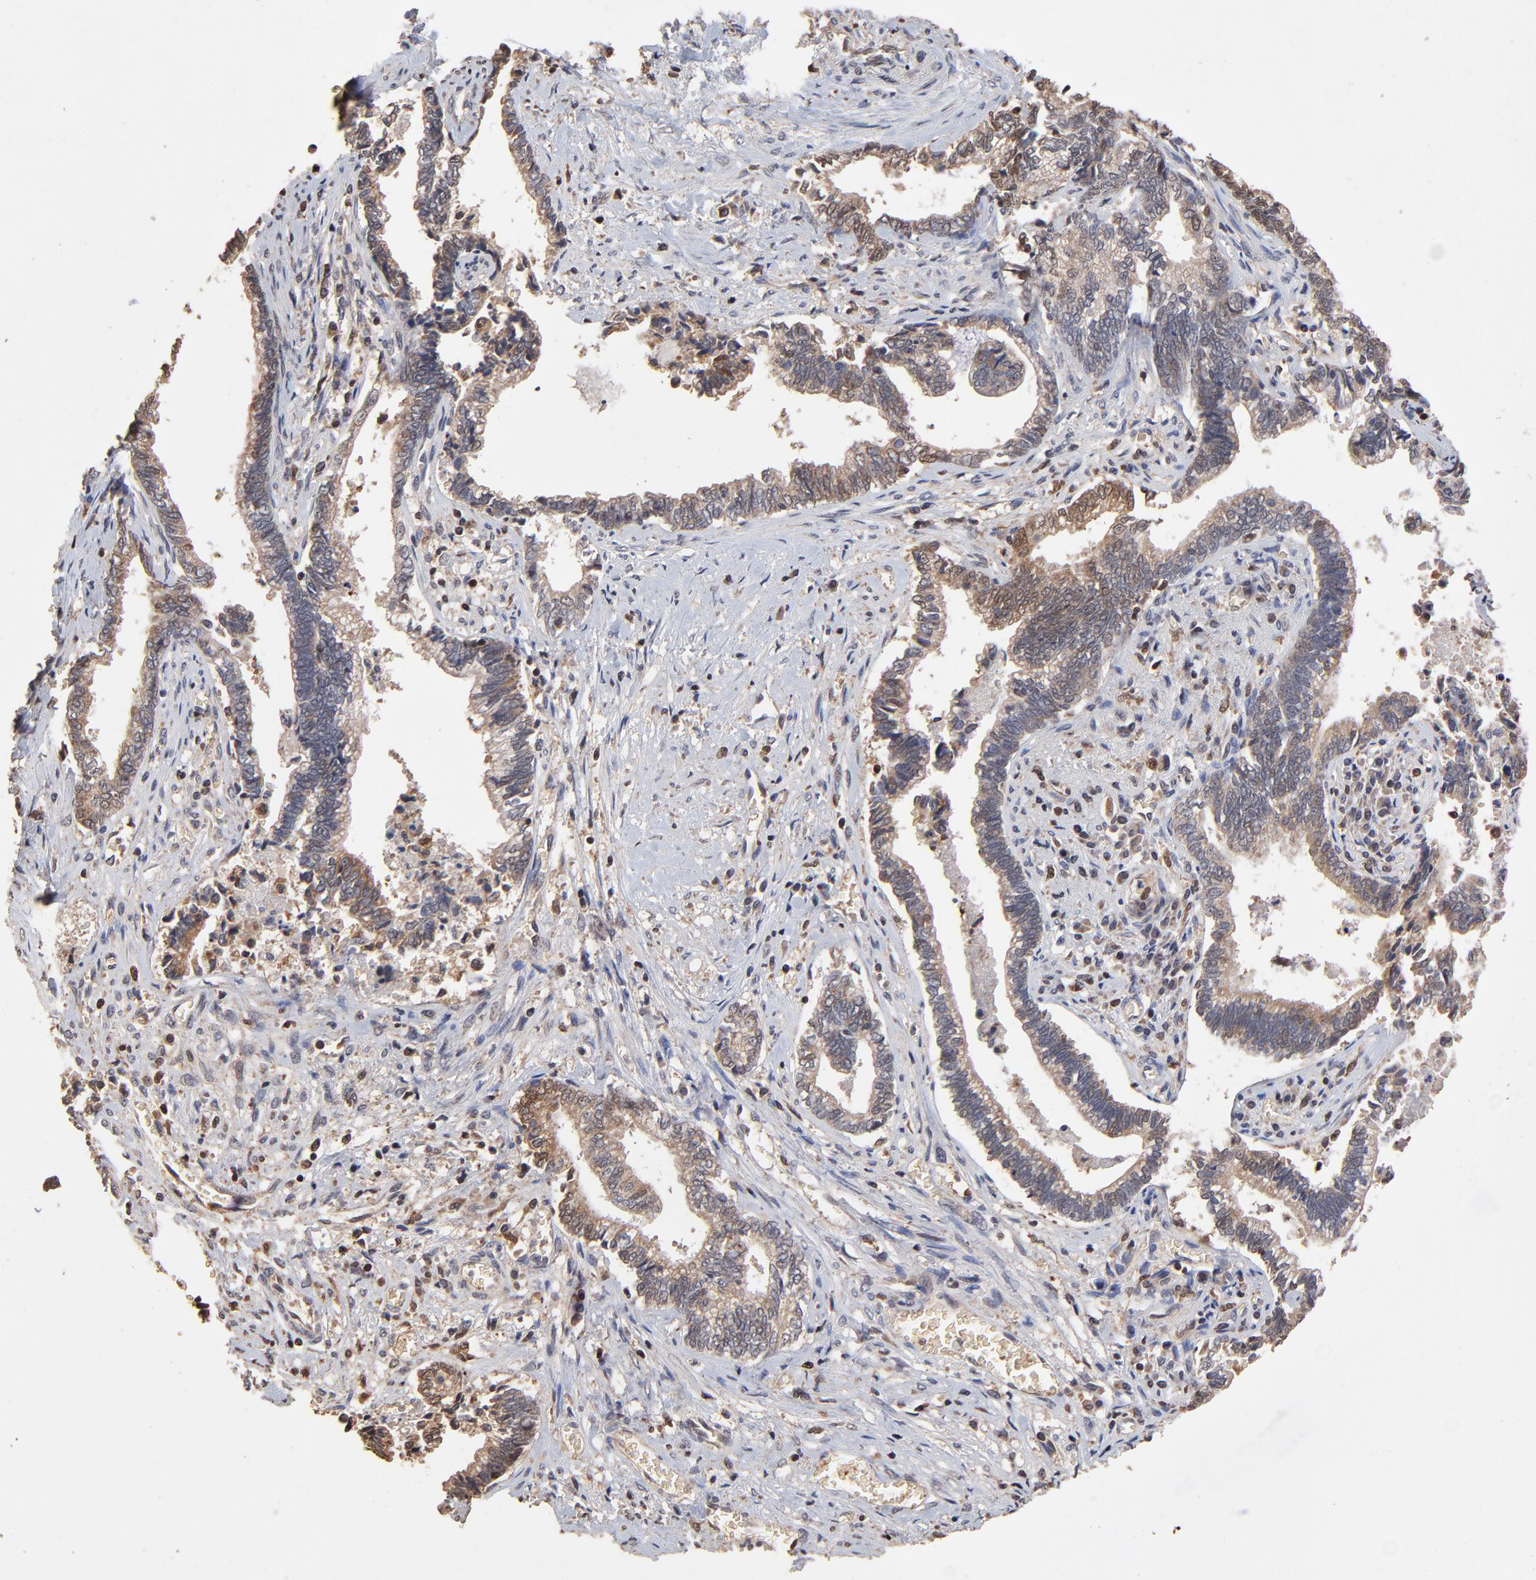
{"staining": {"intensity": "weak", "quantity": ">75%", "location": "cytoplasmic/membranous"}, "tissue": "liver cancer", "cell_type": "Tumor cells", "image_type": "cancer", "snomed": [{"axis": "morphology", "description": "Cholangiocarcinoma"}, {"axis": "topography", "description": "Liver"}], "caption": "Cholangiocarcinoma (liver) was stained to show a protein in brown. There is low levels of weak cytoplasmic/membranous expression in about >75% of tumor cells.", "gene": "CASP1", "patient": {"sex": "male", "age": 57}}